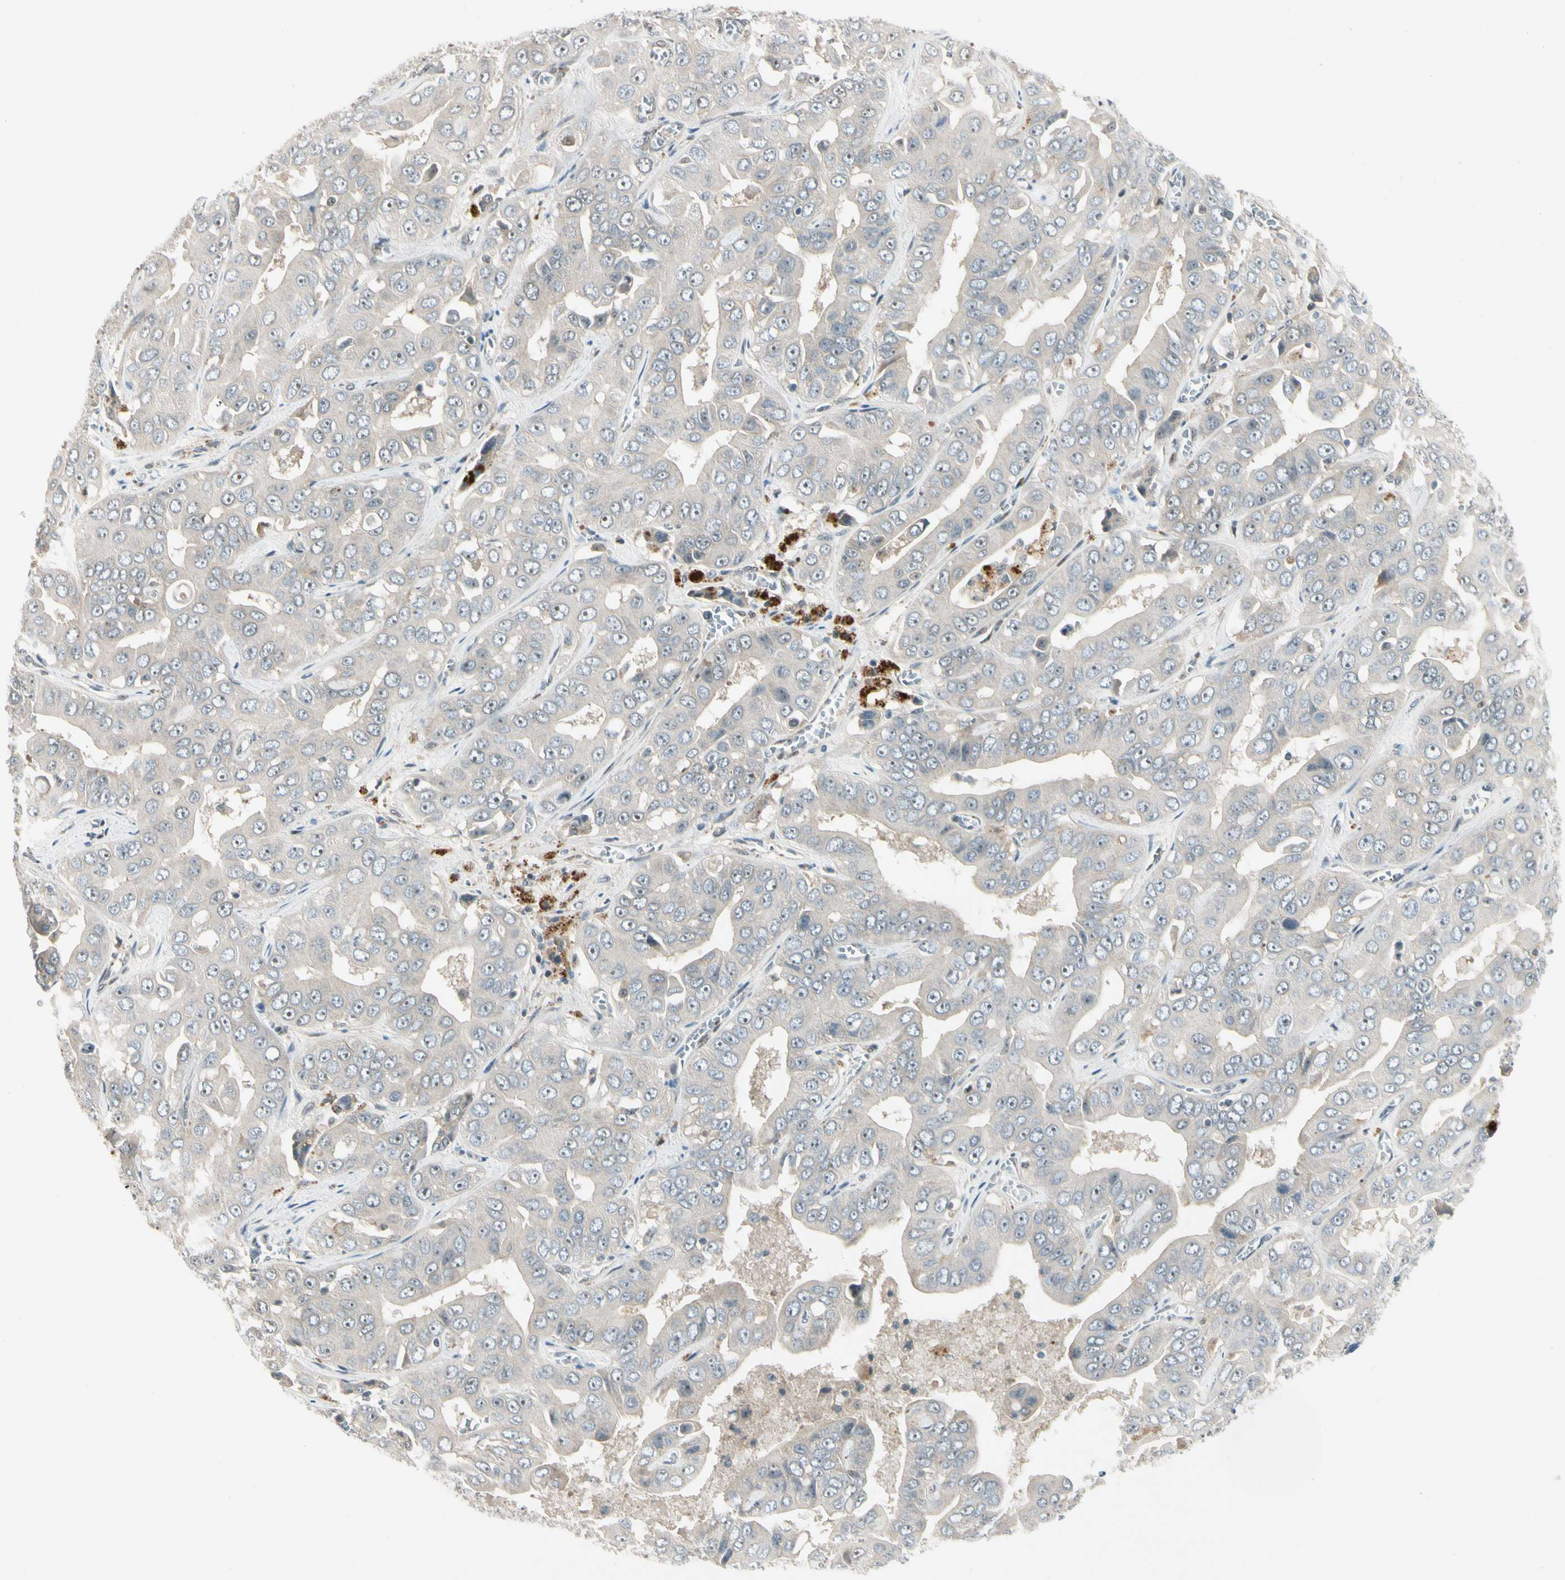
{"staining": {"intensity": "weak", "quantity": "25%-75%", "location": "cytoplasmic/membranous"}, "tissue": "liver cancer", "cell_type": "Tumor cells", "image_type": "cancer", "snomed": [{"axis": "morphology", "description": "Cholangiocarcinoma"}, {"axis": "topography", "description": "Liver"}], "caption": "Weak cytoplasmic/membranous protein staining is present in approximately 25%-75% of tumor cells in cholangiocarcinoma (liver).", "gene": "GTF3A", "patient": {"sex": "female", "age": 52}}